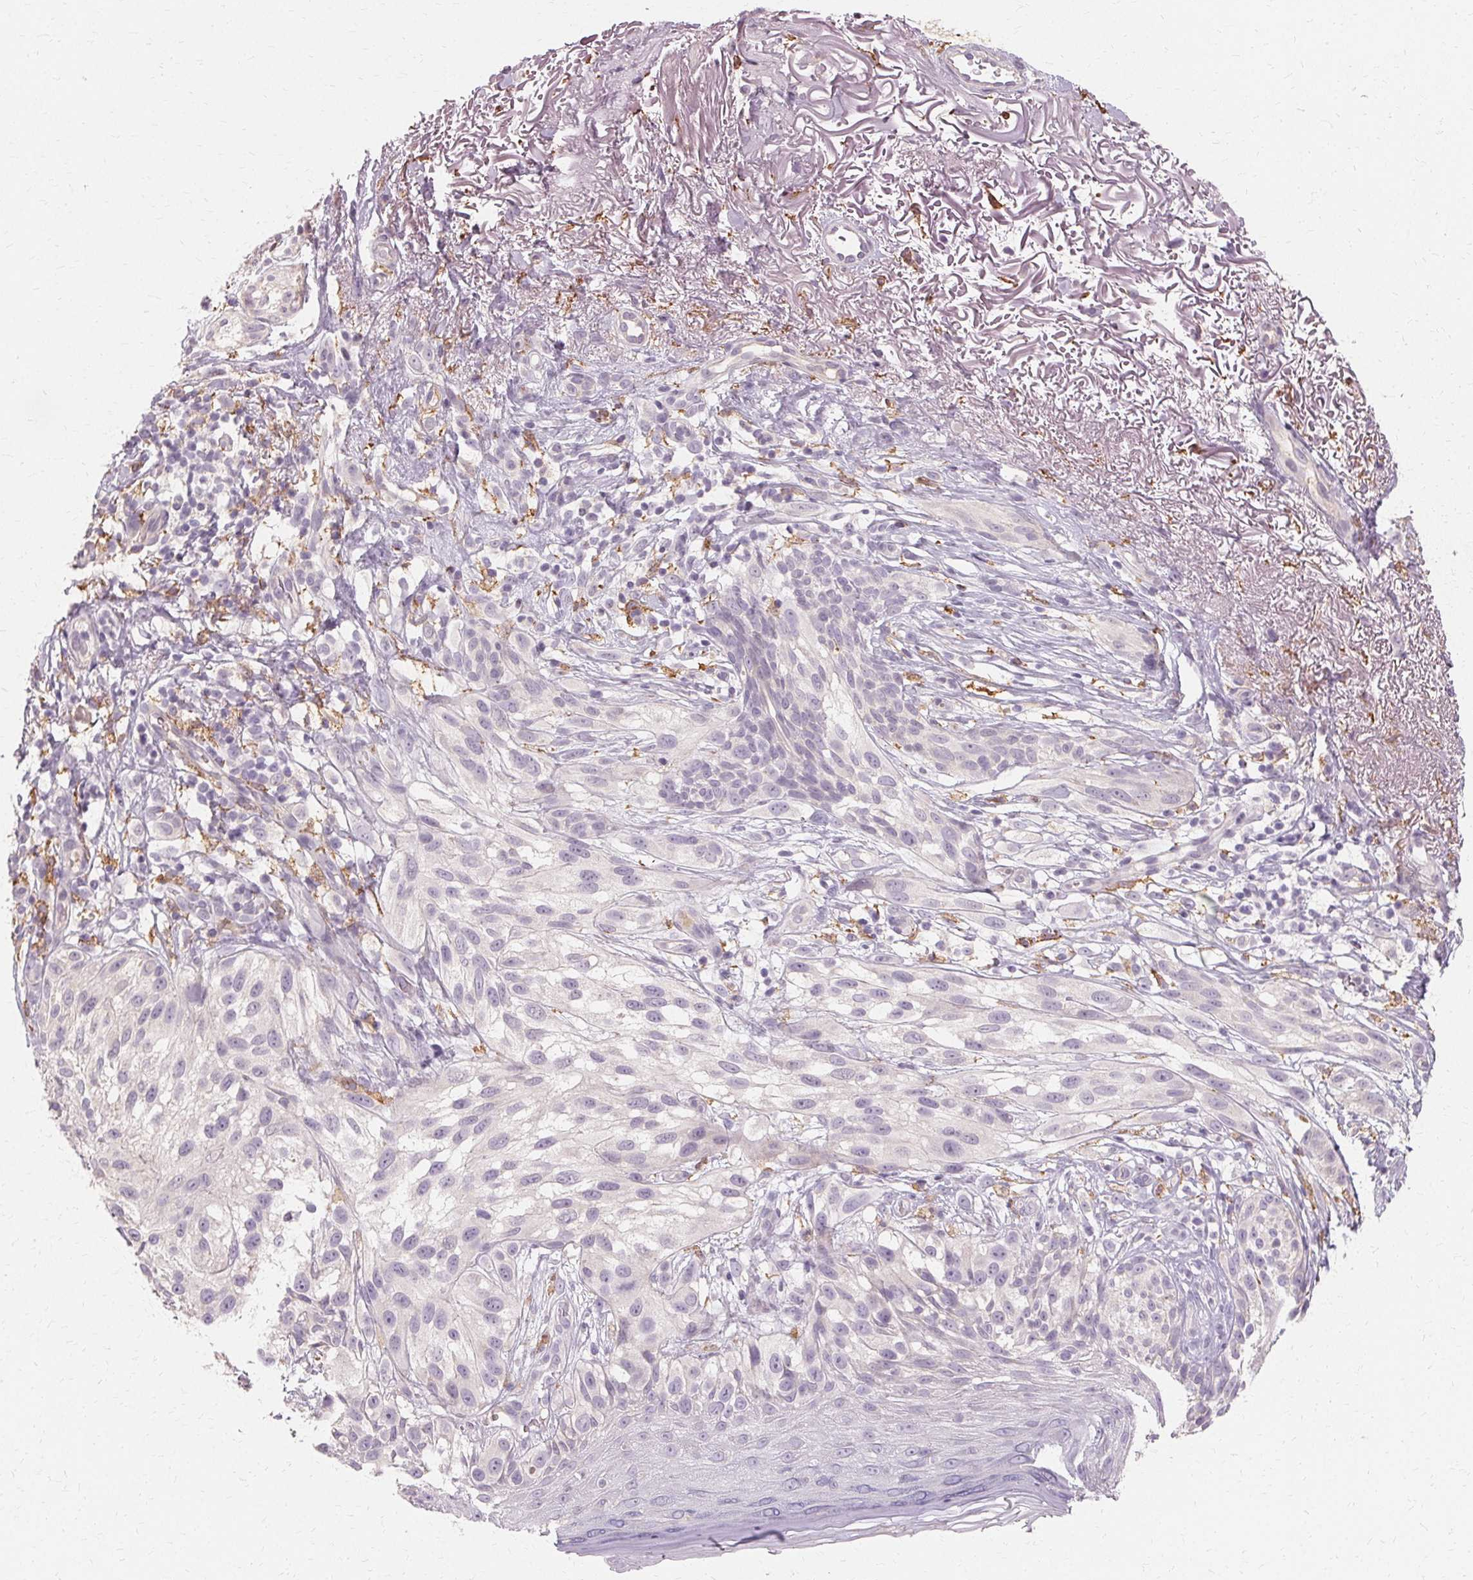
{"staining": {"intensity": "negative", "quantity": "none", "location": "none"}, "tissue": "melanoma", "cell_type": "Tumor cells", "image_type": "cancer", "snomed": [{"axis": "morphology", "description": "Malignant melanoma, NOS"}, {"axis": "topography", "description": "Skin"}], "caption": "Melanoma was stained to show a protein in brown. There is no significant positivity in tumor cells. The staining was performed using DAB to visualize the protein expression in brown, while the nuclei were stained in blue with hematoxylin (Magnification: 20x).", "gene": "IFNGR1", "patient": {"sex": "female", "age": 86}}